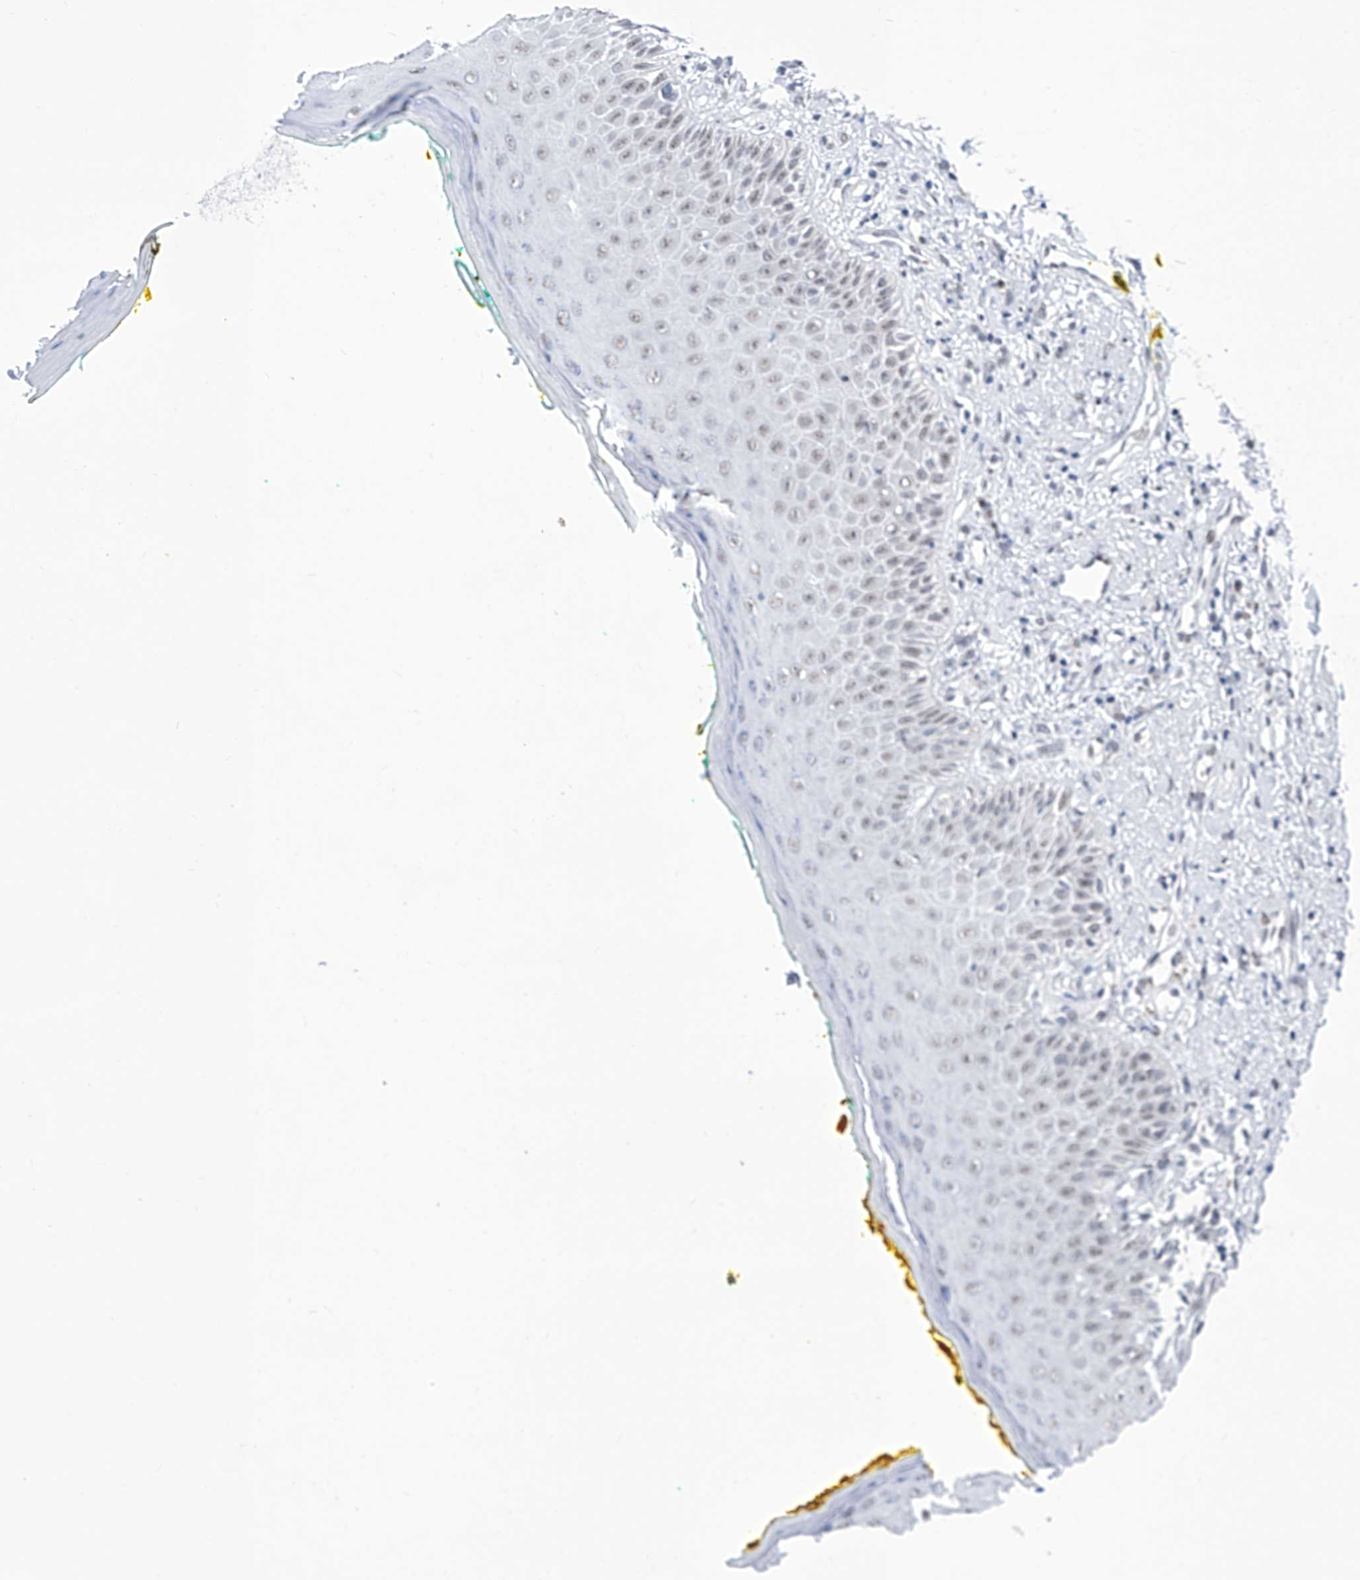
{"staining": {"intensity": "strong", "quantity": "25%-75%", "location": "nuclear"}, "tissue": "oral mucosa", "cell_type": "Squamous epithelial cells", "image_type": "normal", "snomed": [{"axis": "morphology", "description": "Normal tissue, NOS"}, {"axis": "topography", "description": "Oral tissue"}], "caption": "Strong nuclear positivity for a protein is appreciated in about 25%-75% of squamous epithelial cells of benign oral mucosa using immunohistochemistry (IHC).", "gene": "SART1", "patient": {"sex": "female", "age": 70}}